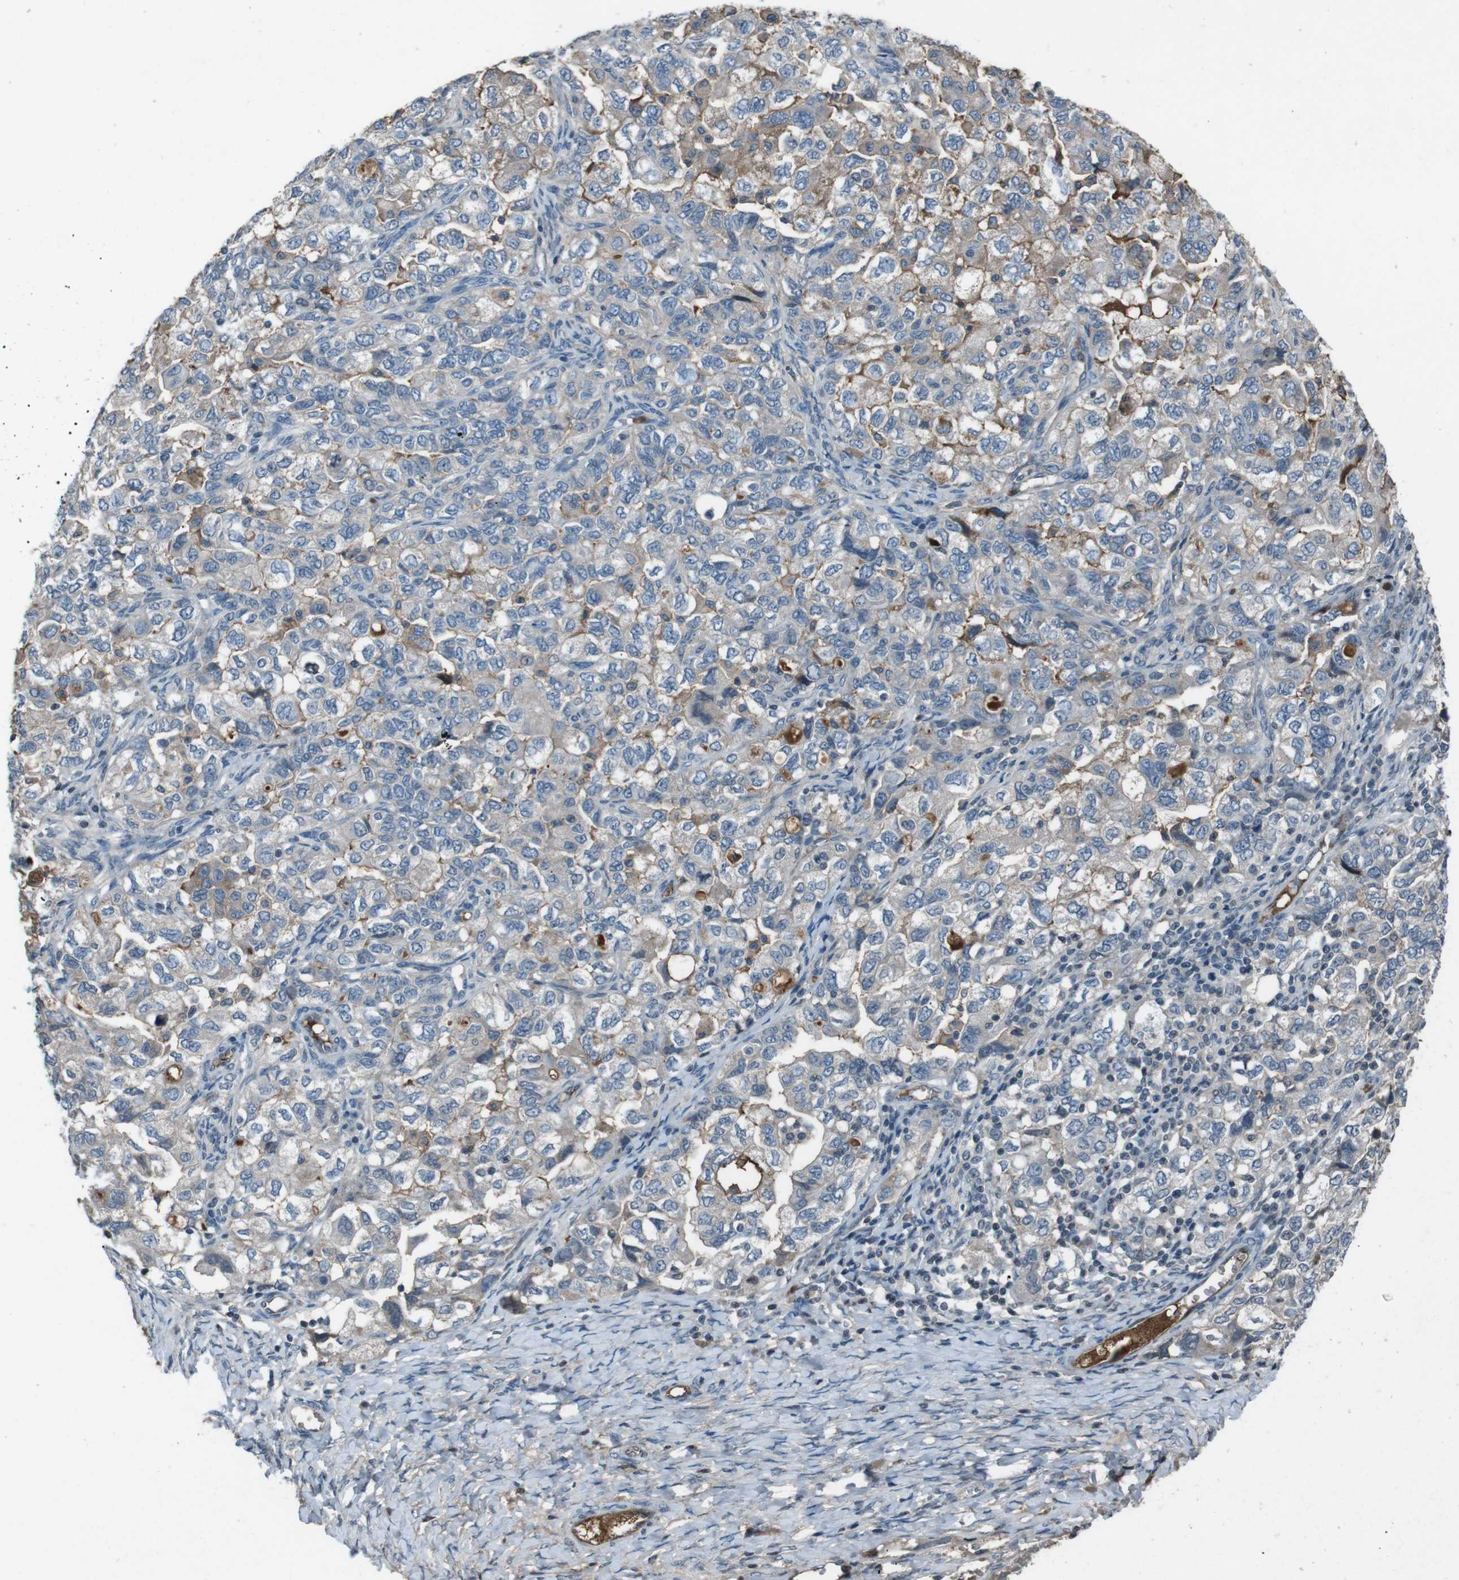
{"staining": {"intensity": "weak", "quantity": "<25%", "location": "cytoplasmic/membranous"}, "tissue": "ovarian cancer", "cell_type": "Tumor cells", "image_type": "cancer", "snomed": [{"axis": "morphology", "description": "Carcinoma, NOS"}, {"axis": "morphology", "description": "Cystadenocarcinoma, serous, NOS"}, {"axis": "topography", "description": "Ovary"}], "caption": "DAB (3,3'-diaminobenzidine) immunohistochemical staining of human carcinoma (ovarian) displays no significant expression in tumor cells.", "gene": "UGT1A6", "patient": {"sex": "female", "age": 69}}